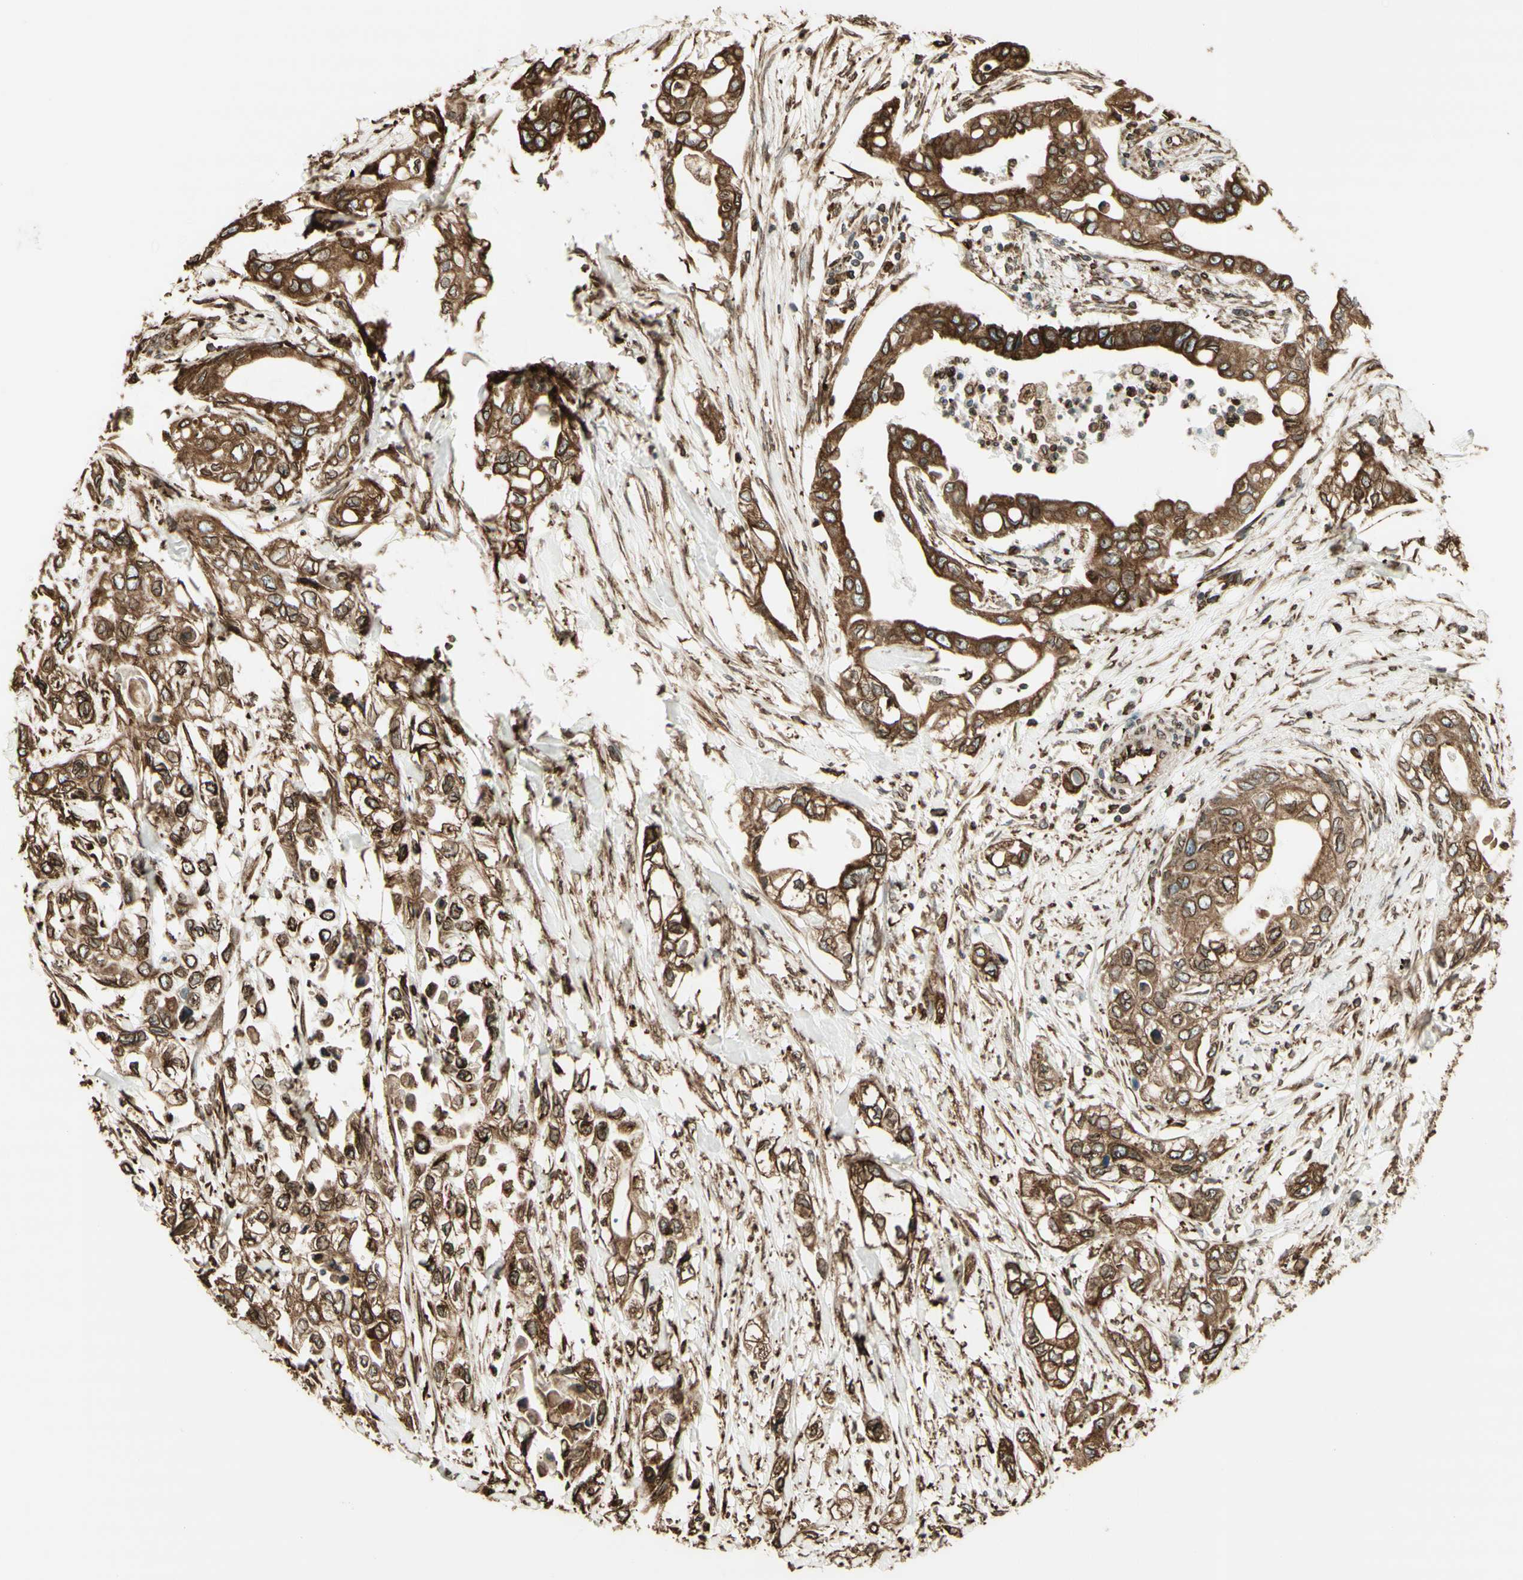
{"staining": {"intensity": "moderate", "quantity": ">75%", "location": "cytoplasmic/membranous"}, "tissue": "pancreatic cancer", "cell_type": "Tumor cells", "image_type": "cancer", "snomed": [{"axis": "morphology", "description": "Adenocarcinoma, NOS"}, {"axis": "topography", "description": "Pancreas"}], "caption": "A histopathology image showing moderate cytoplasmic/membranous staining in about >75% of tumor cells in pancreatic cancer, as visualized by brown immunohistochemical staining.", "gene": "CANX", "patient": {"sex": "female", "age": 70}}